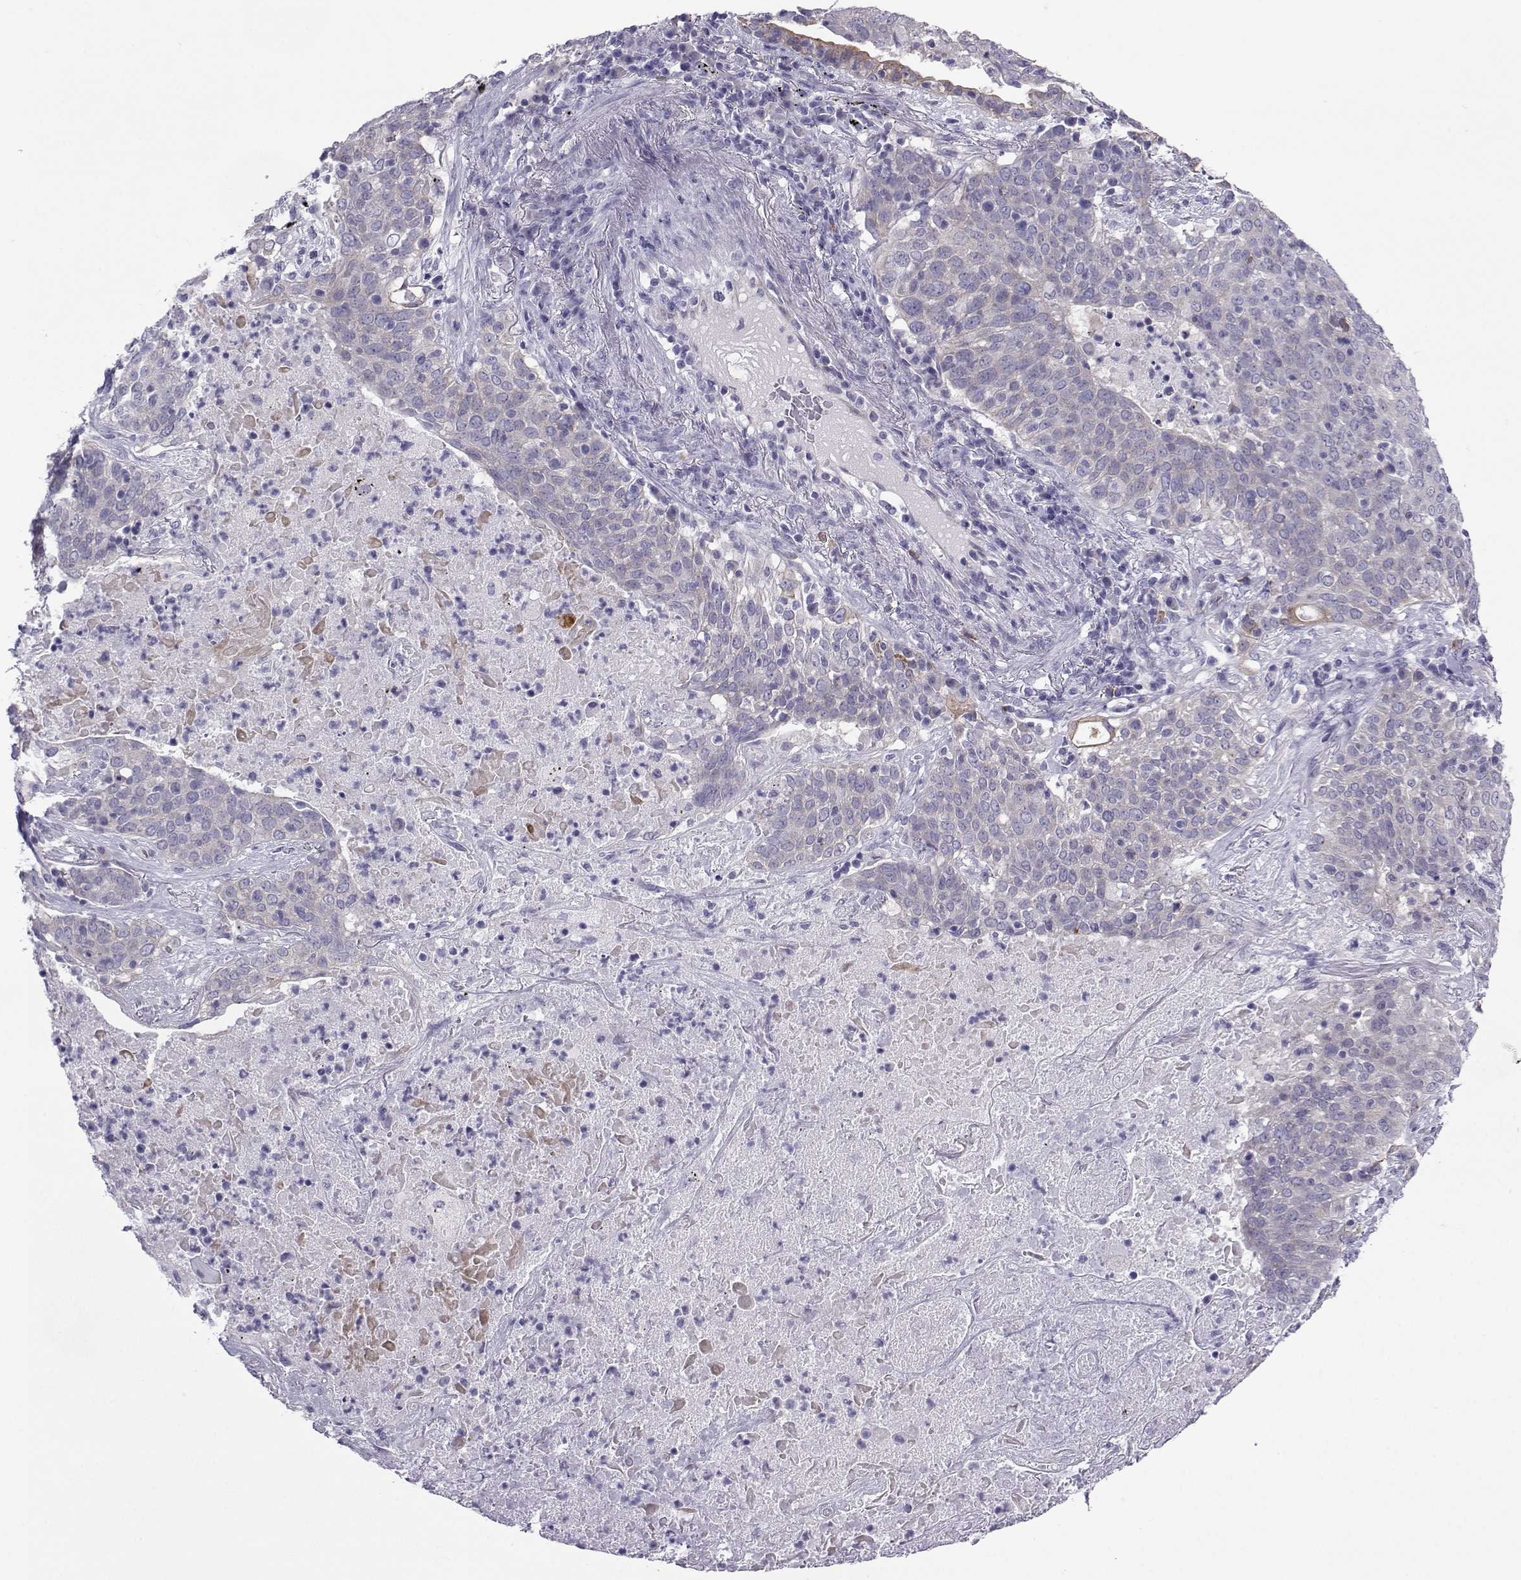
{"staining": {"intensity": "negative", "quantity": "none", "location": "none"}, "tissue": "lung cancer", "cell_type": "Tumor cells", "image_type": "cancer", "snomed": [{"axis": "morphology", "description": "Squamous cell carcinoma, NOS"}, {"axis": "topography", "description": "Lung"}], "caption": "Histopathology image shows no significant protein positivity in tumor cells of lung cancer (squamous cell carcinoma). (Brightfield microscopy of DAB (3,3'-diaminobenzidine) IHC at high magnification).", "gene": "COL22A1", "patient": {"sex": "male", "age": 82}}